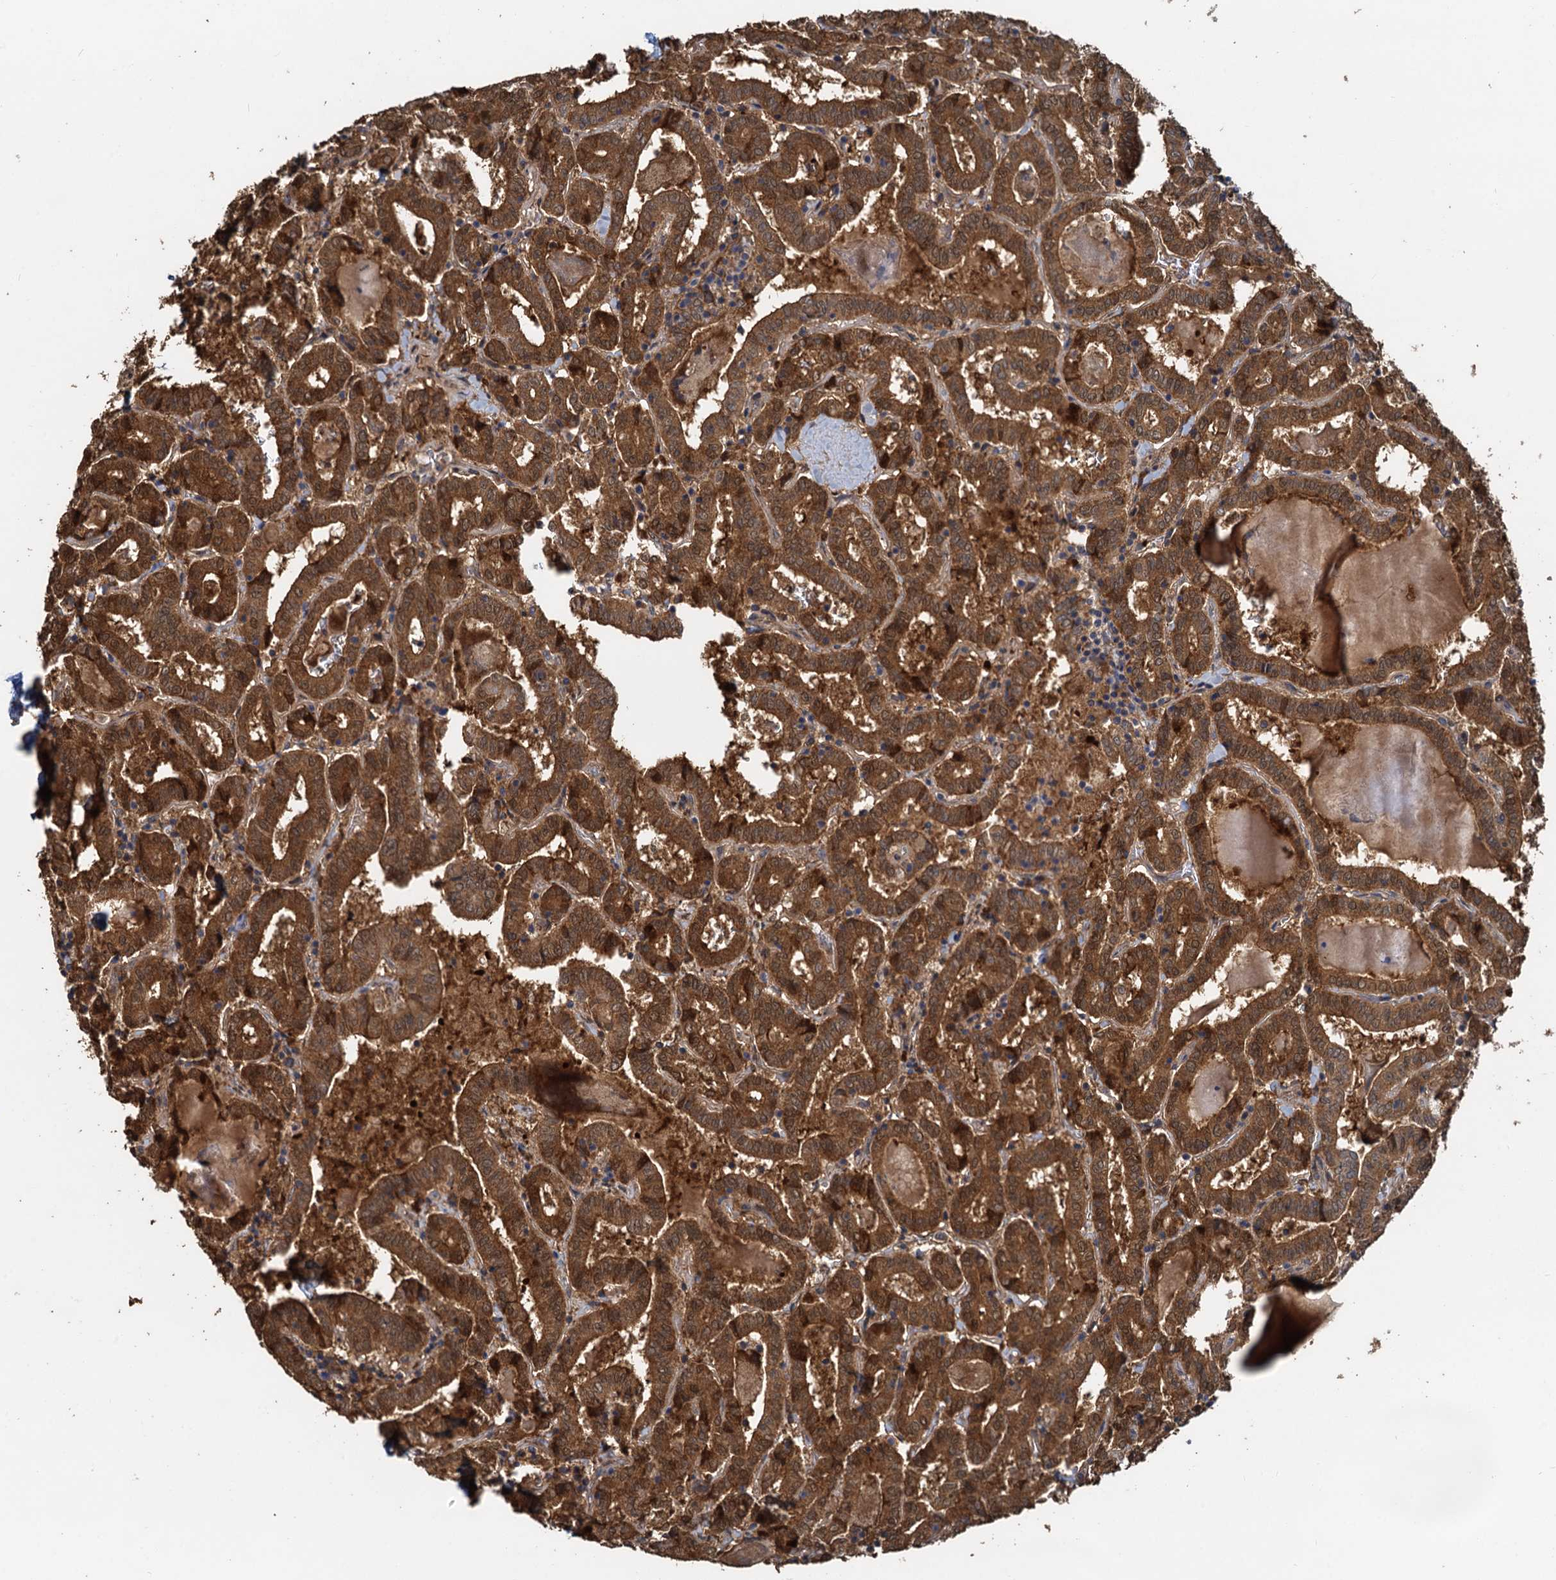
{"staining": {"intensity": "strong", "quantity": ">75%", "location": "cytoplasmic/membranous"}, "tissue": "thyroid cancer", "cell_type": "Tumor cells", "image_type": "cancer", "snomed": [{"axis": "morphology", "description": "Papillary adenocarcinoma, NOS"}, {"axis": "topography", "description": "Thyroid gland"}], "caption": "Thyroid cancer tissue displays strong cytoplasmic/membranous expression in about >75% of tumor cells, visualized by immunohistochemistry. (DAB = brown stain, brightfield microscopy at high magnification).", "gene": "HYI", "patient": {"sex": "female", "age": 72}}